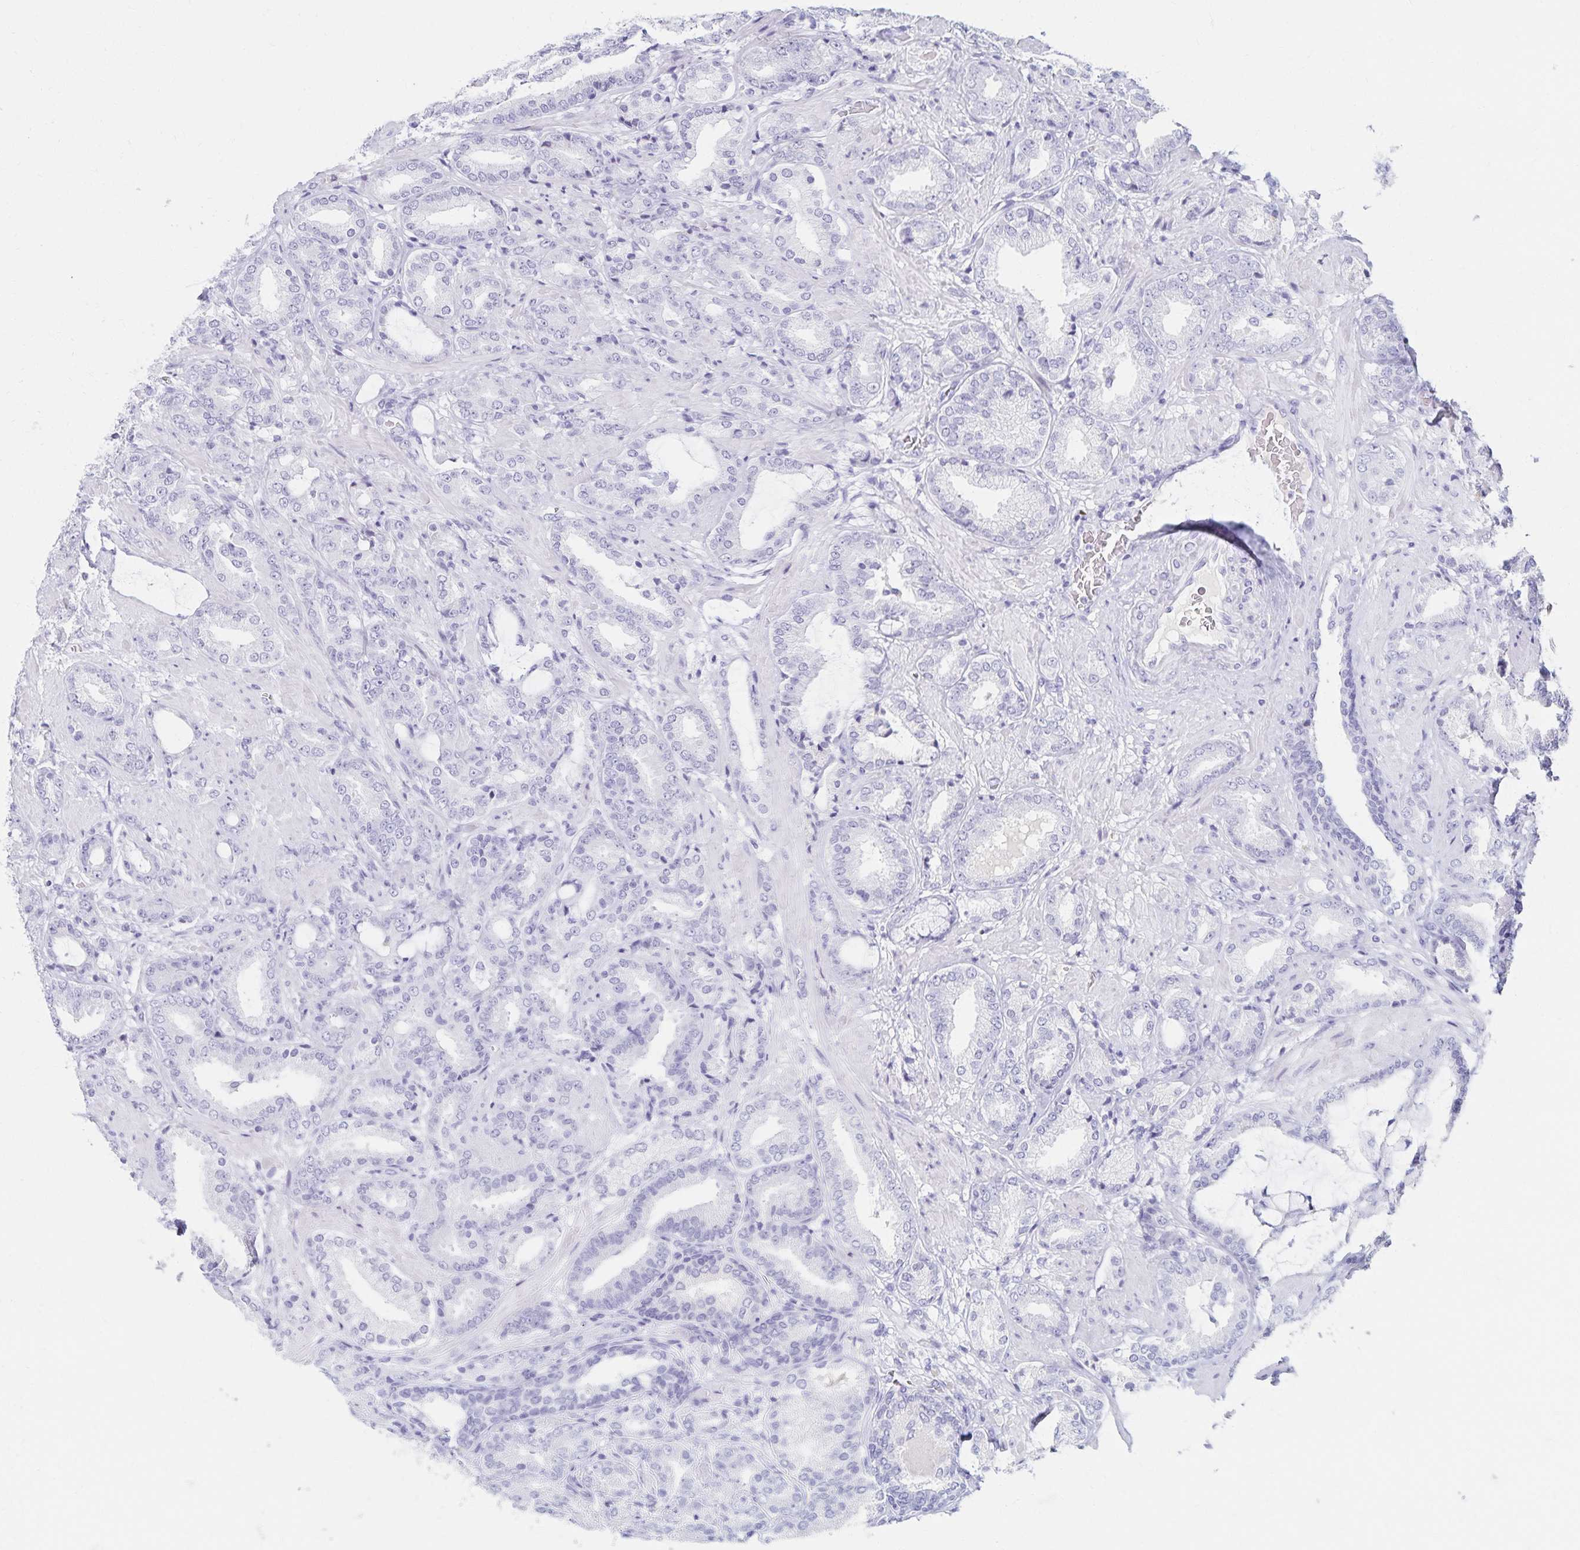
{"staining": {"intensity": "negative", "quantity": "none", "location": "none"}, "tissue": "prostate cancer", "cell_type": "Tumor cells", "image_type": "cancer", "snomed": [{"axis": "morphology", "description": "Adenocarcinoma, High grade"}, {"axis": "topography", "description": "Prostate"}], "caption": "Tumor cells show no significant positivity in prostate cancer (adenocarcinoma (high-grade)).", "gene": "C2orf50", "patient": {"sex": "male", "age": 56}}